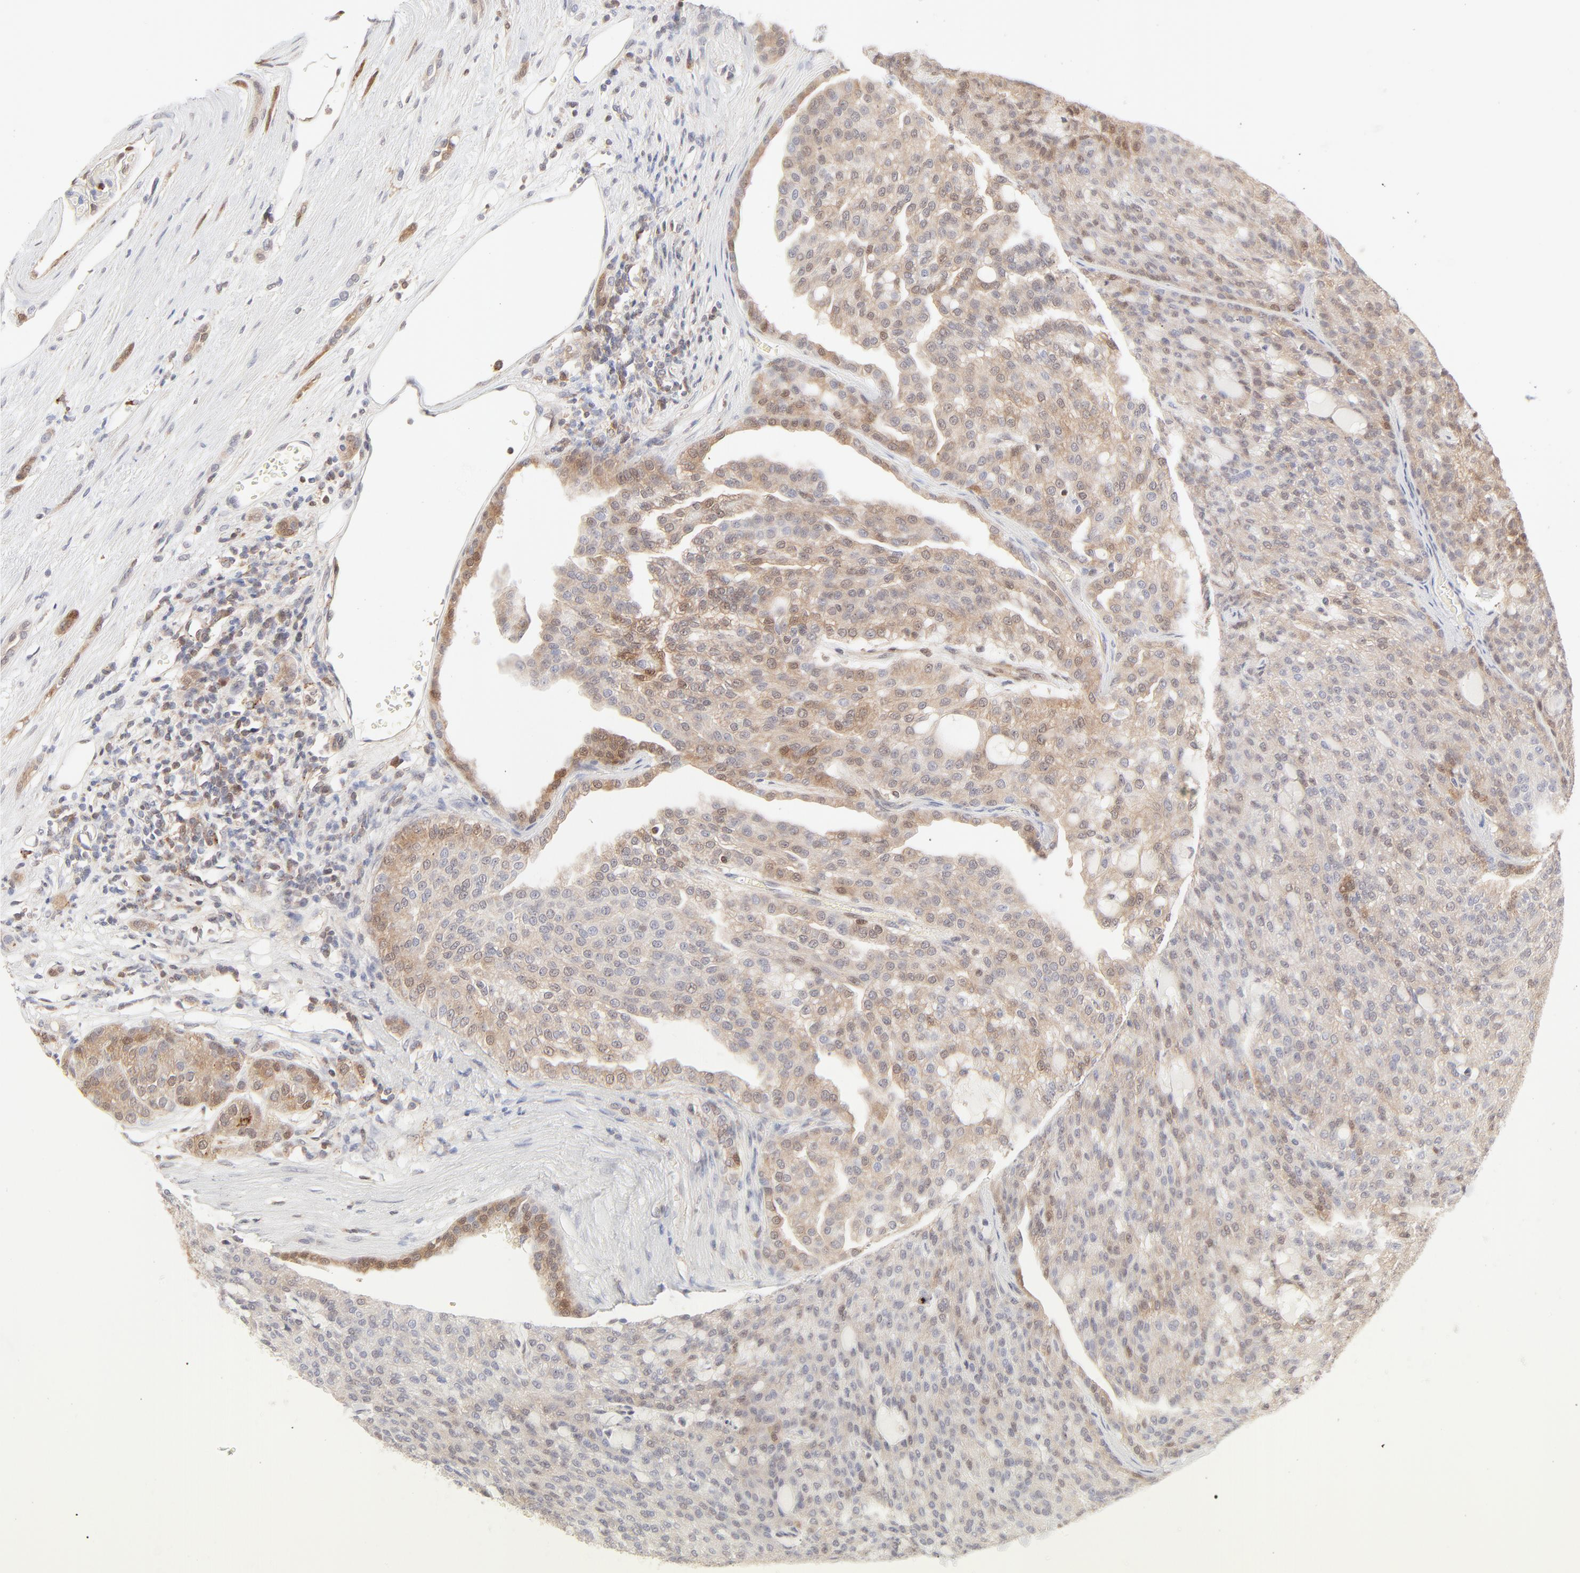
{"staining": {"intensity": "weak", "quantity": "<25%", "location": "cytoplasmic/membranous"}, "tissue": "renal cancer", "cell_type": "Tumor cells", "image_type": "cancer", "snomed": [{"axis": "morphology", "description": "Adenocarcinoma, NOS"}, {"axis": "topography", "description": "Kidney"}], "caption": "IHC of renal cancer demonstrates no staining in tumor cells.", "gene": "CDK6", "patient": {"sex": "male", "age": 63}}